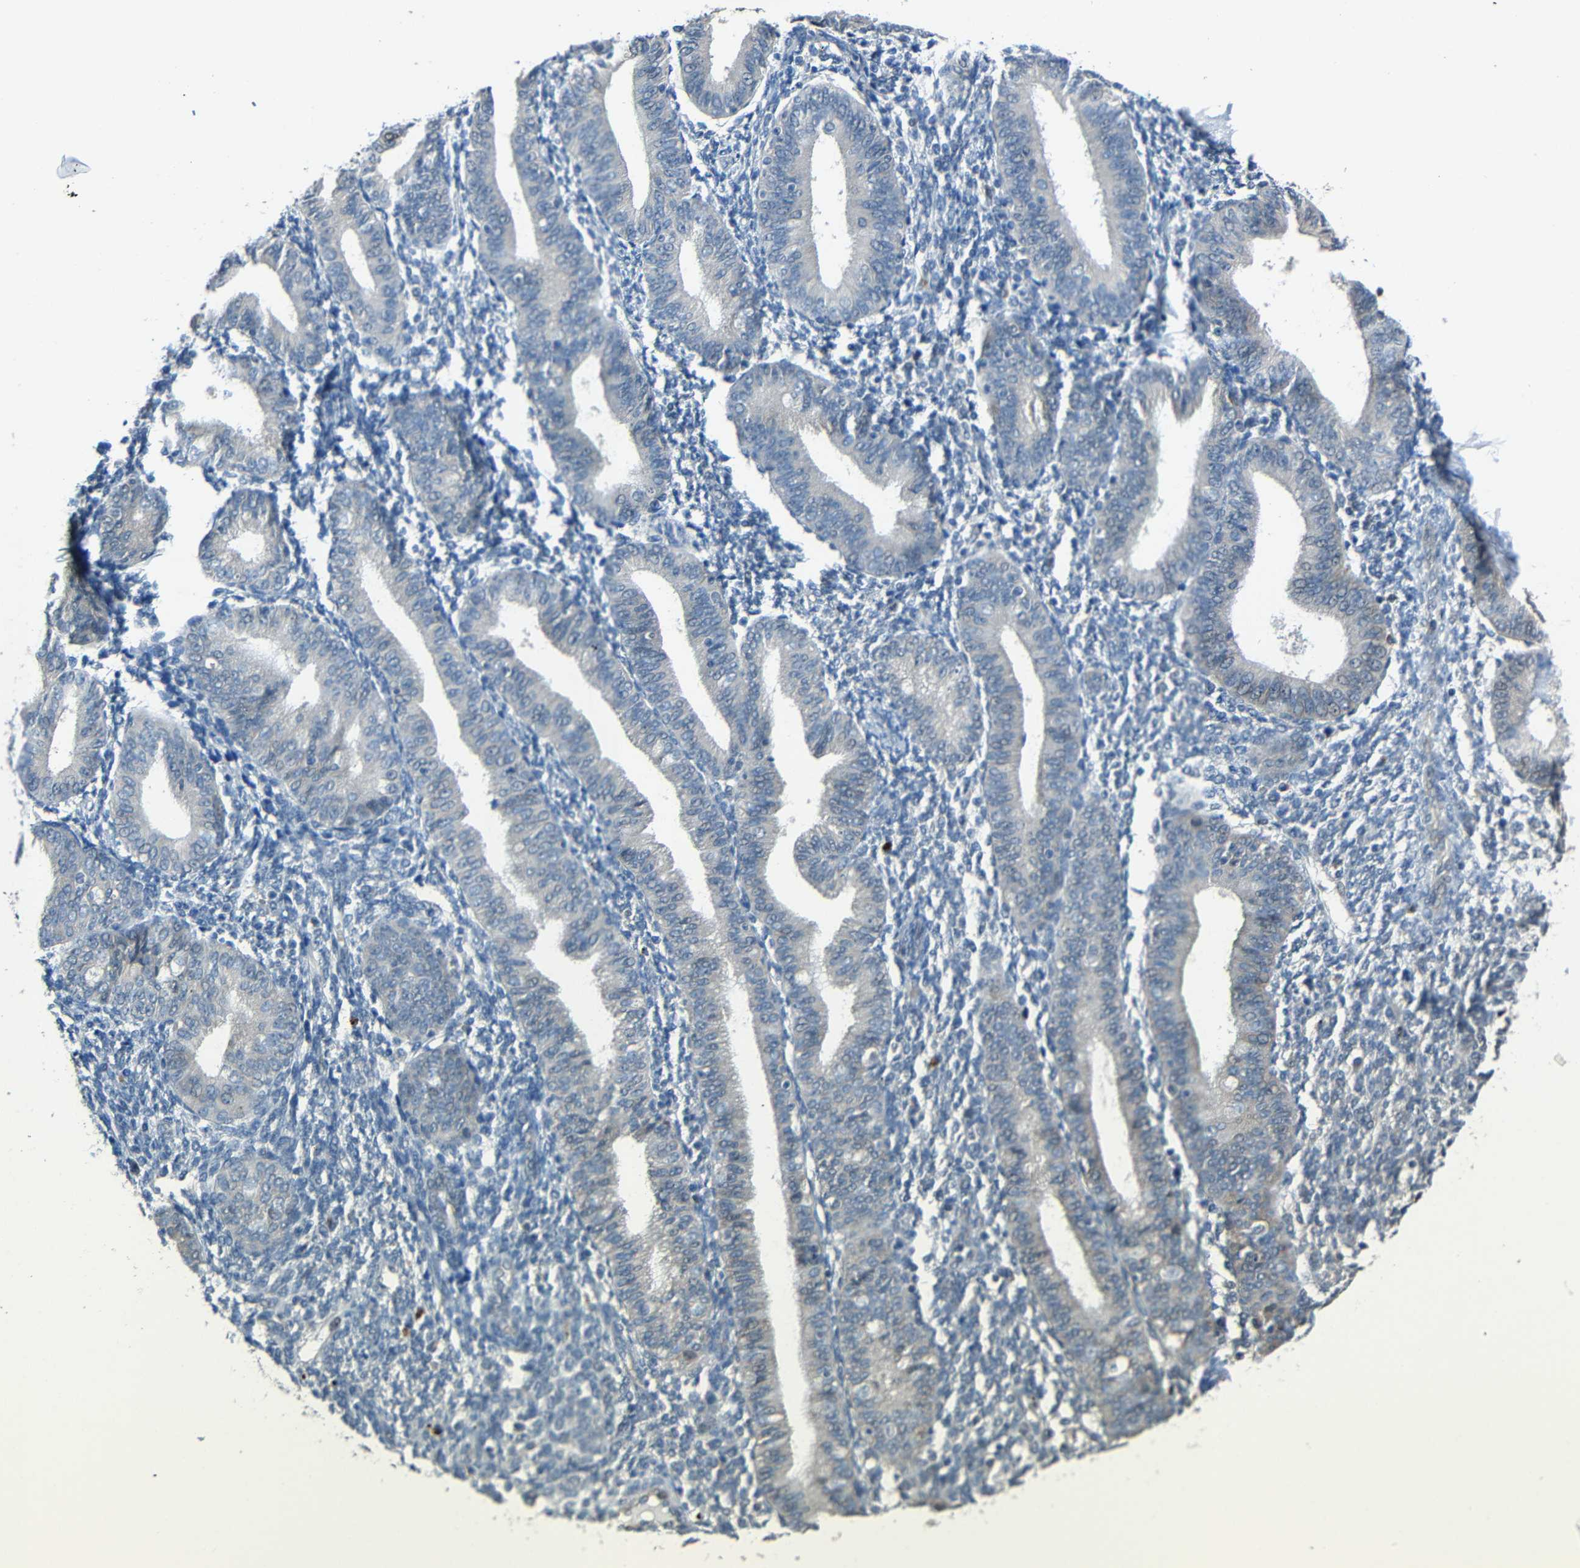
{"staining": {"intensity": "negative", "quantity": "none", "location": "none"}, "tissue": "endometrium", "cell_type": "Cells in endometrial stroma", "image_type": "normal", "snomed": [{"axis": "morphology", "description": "Normal tissue, NOS"}, {"axis": "topography", "description": "Endometrium"}], "caption": "Protein analysis of benign endometrium reveals no significant positivity in cells in endometrial stroma. (DAB IHC, high magnification).", "gene": "STBD1", "patient": {"sex": "female", "age": 61}}